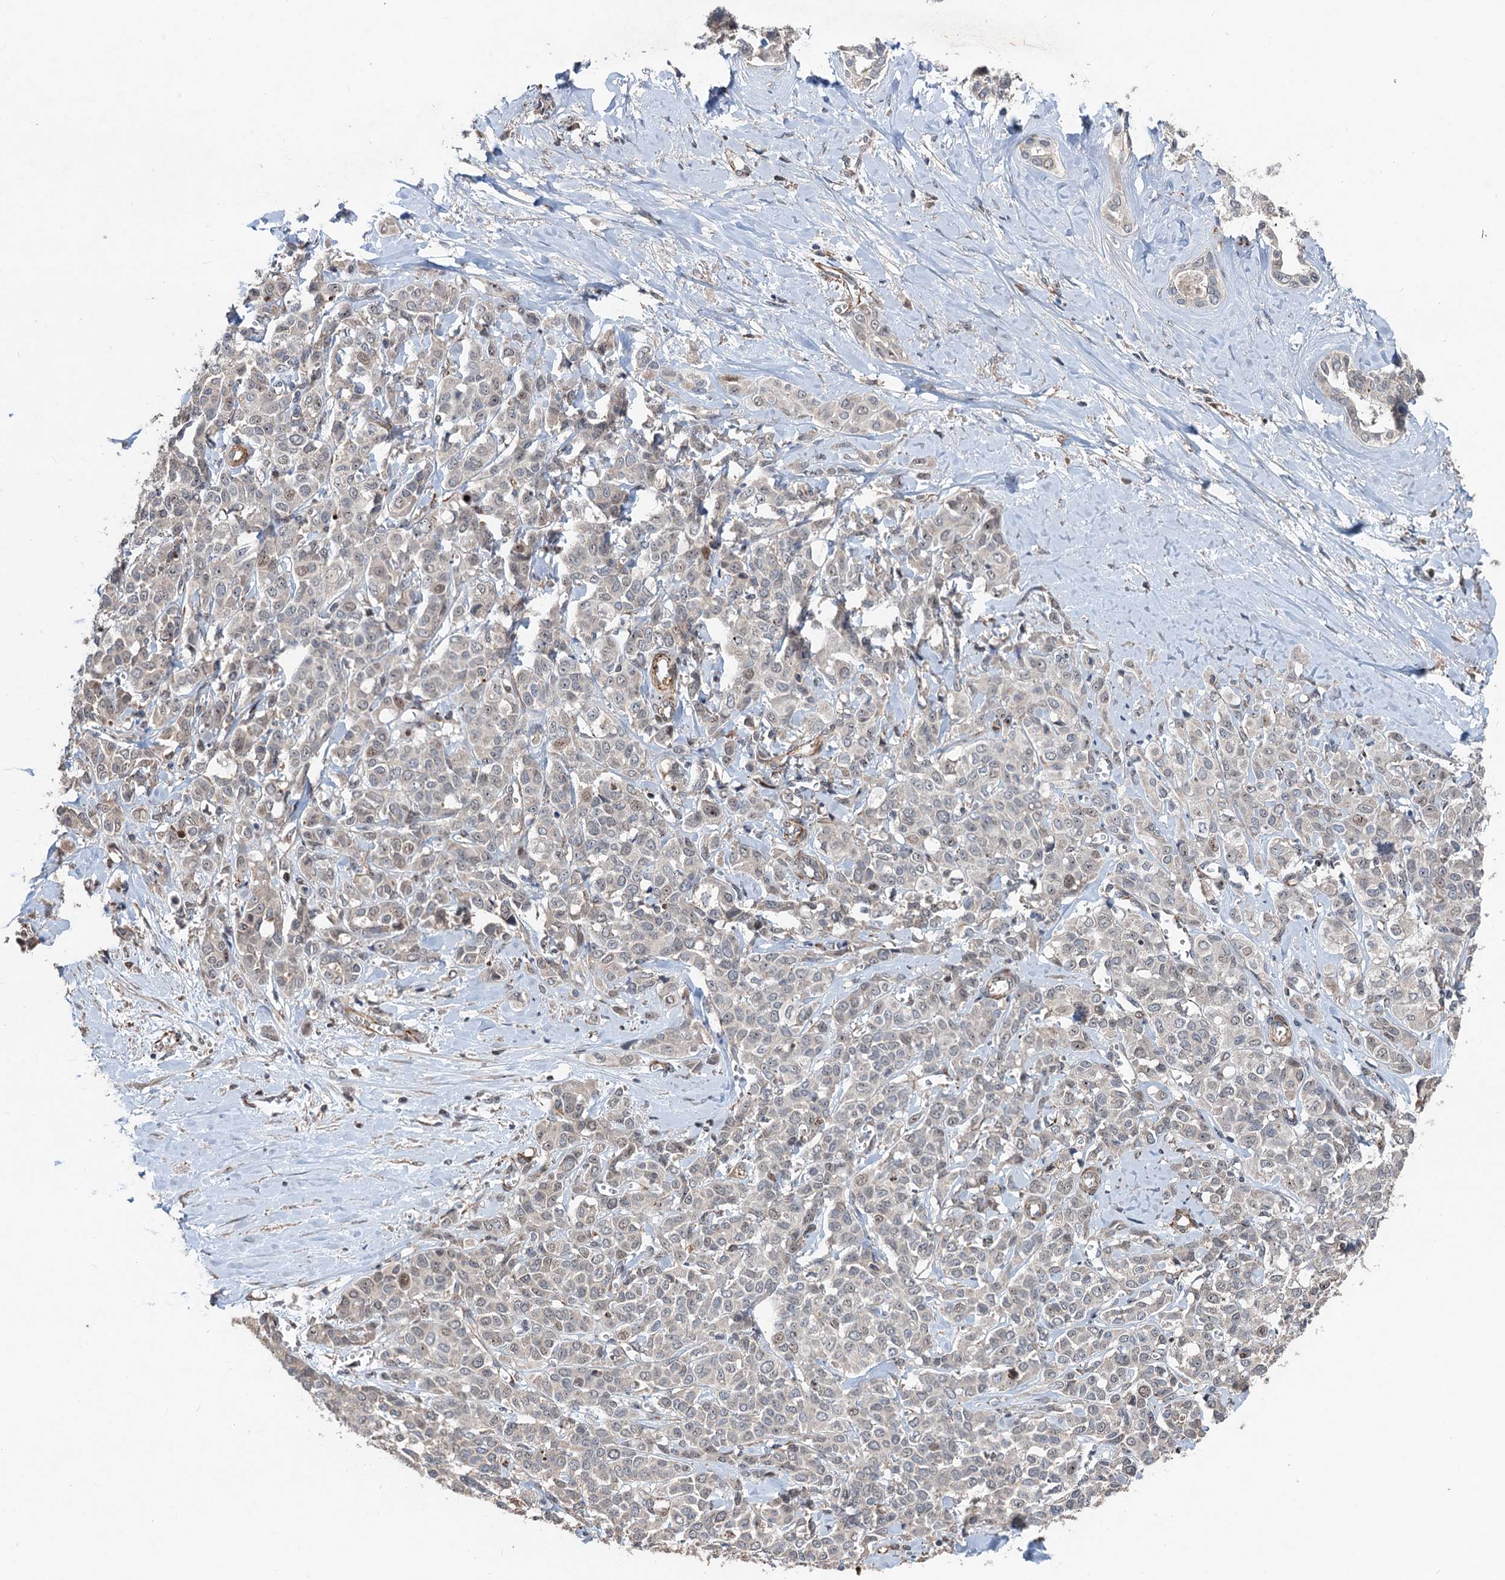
{"staining": {"intensity": "negative", "quantity": "none", "location": "none"}, "tissue": "liver cancer", "cell_type": "Tumor cells", "image_type": "cancer", "snomed": [{"axis": "morphology", "description": "Cholangiocarcinoma"}, {"axis": "topography", "description": "Liver"}], "caption": "Tumor cells are negative for brown protein staining in cholangiocarcinoma (liver).", "gene": "TMA16", "patient": {"sex": "female", "age": 77}}